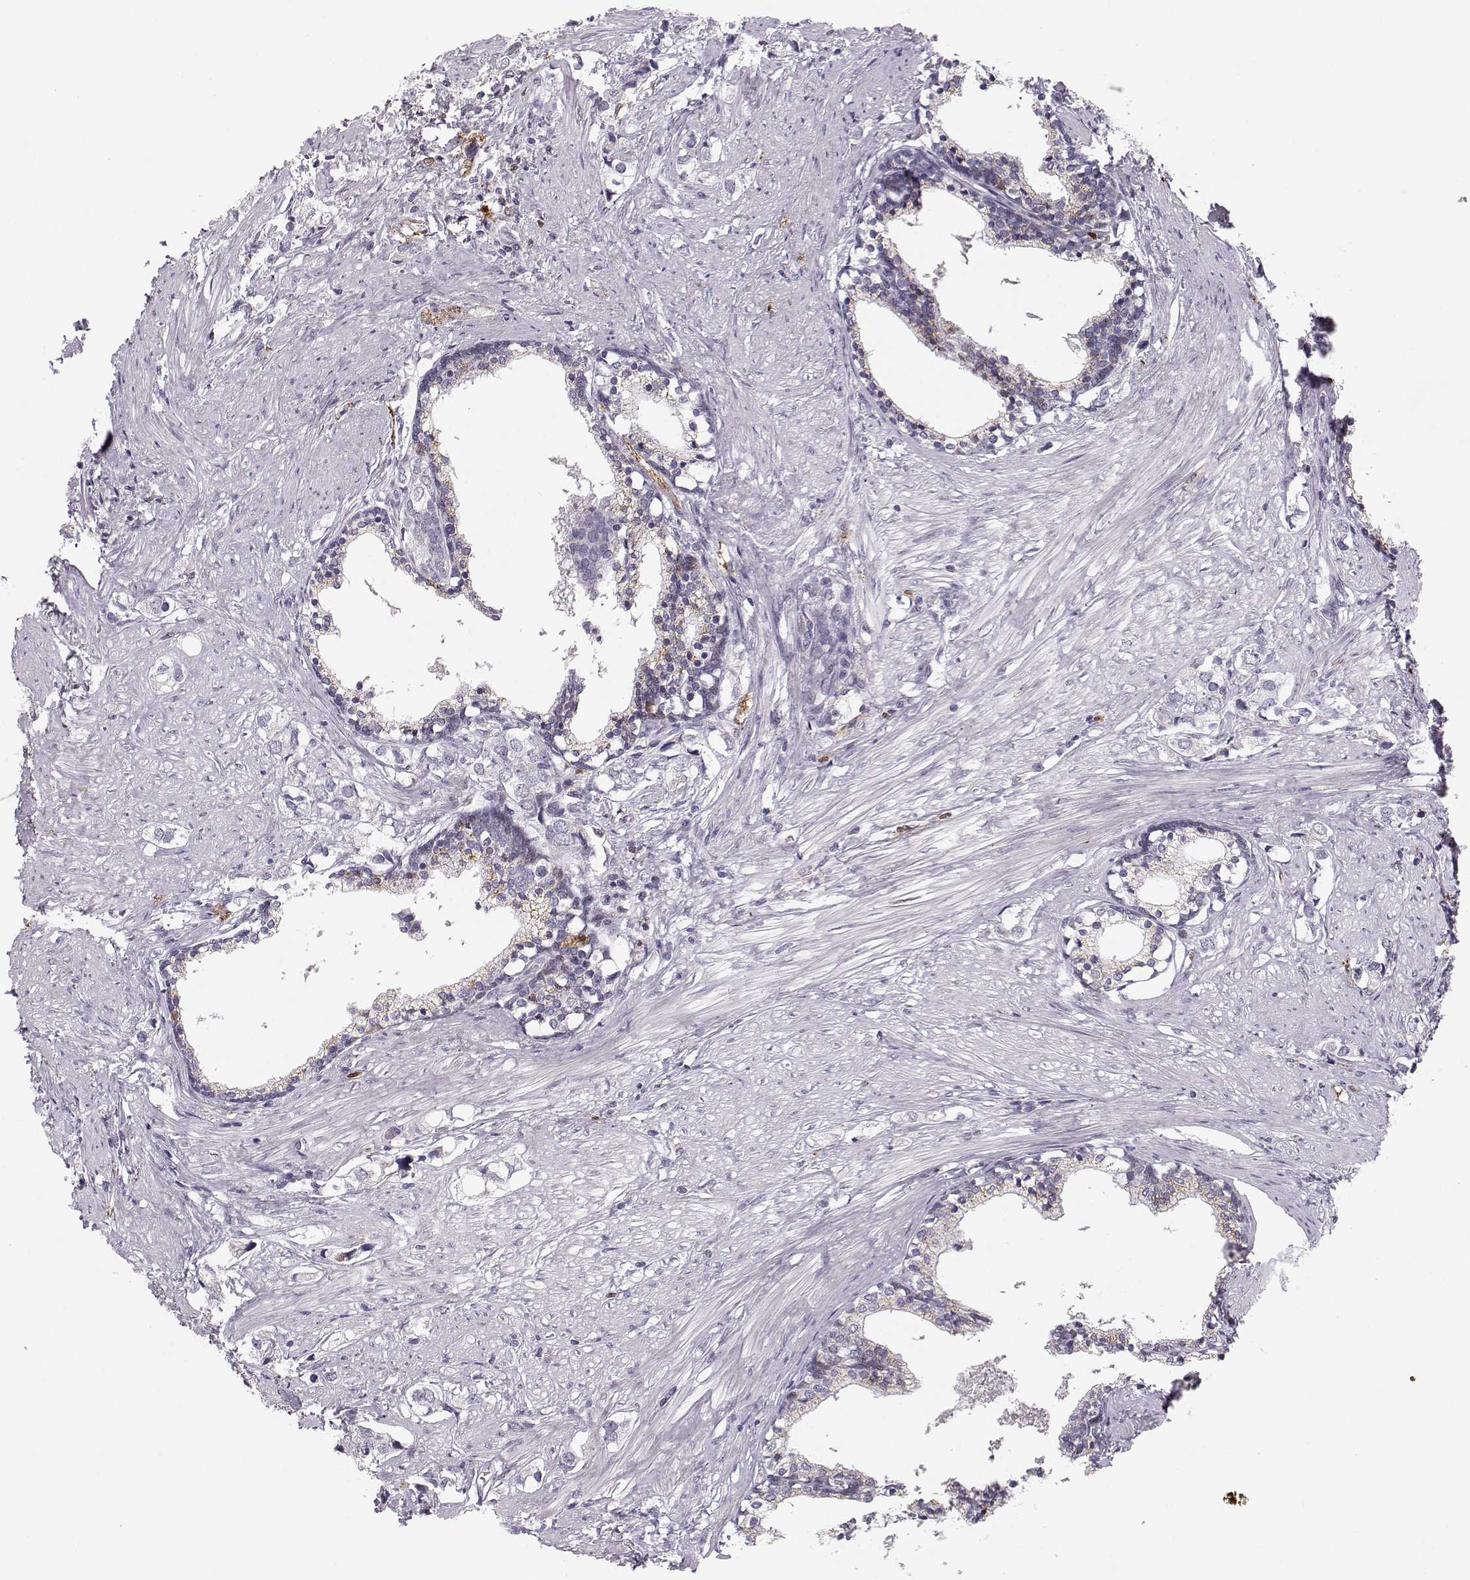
{"staining": {"intensity": "negative", "quantity": "none", "location": "none"}, "tissue": "prostate cancer", "cell_type": "Tumor cells", "image_type": "cancer", "snomed": [{"axis": "morphology", "description": "Adenocarcinoma, NOS"}, {"axis": "topography", "description": "Prostate and seminal vesicle, NOS"}], "caption": "DAB (3,3'-diaminobenzidine) immunohistochemical staining of prostate adenocarcinoma reveals no significant staining in tumor cells.", "gene": "HTR7", "patient": {"sex": "male", "age": 63}}